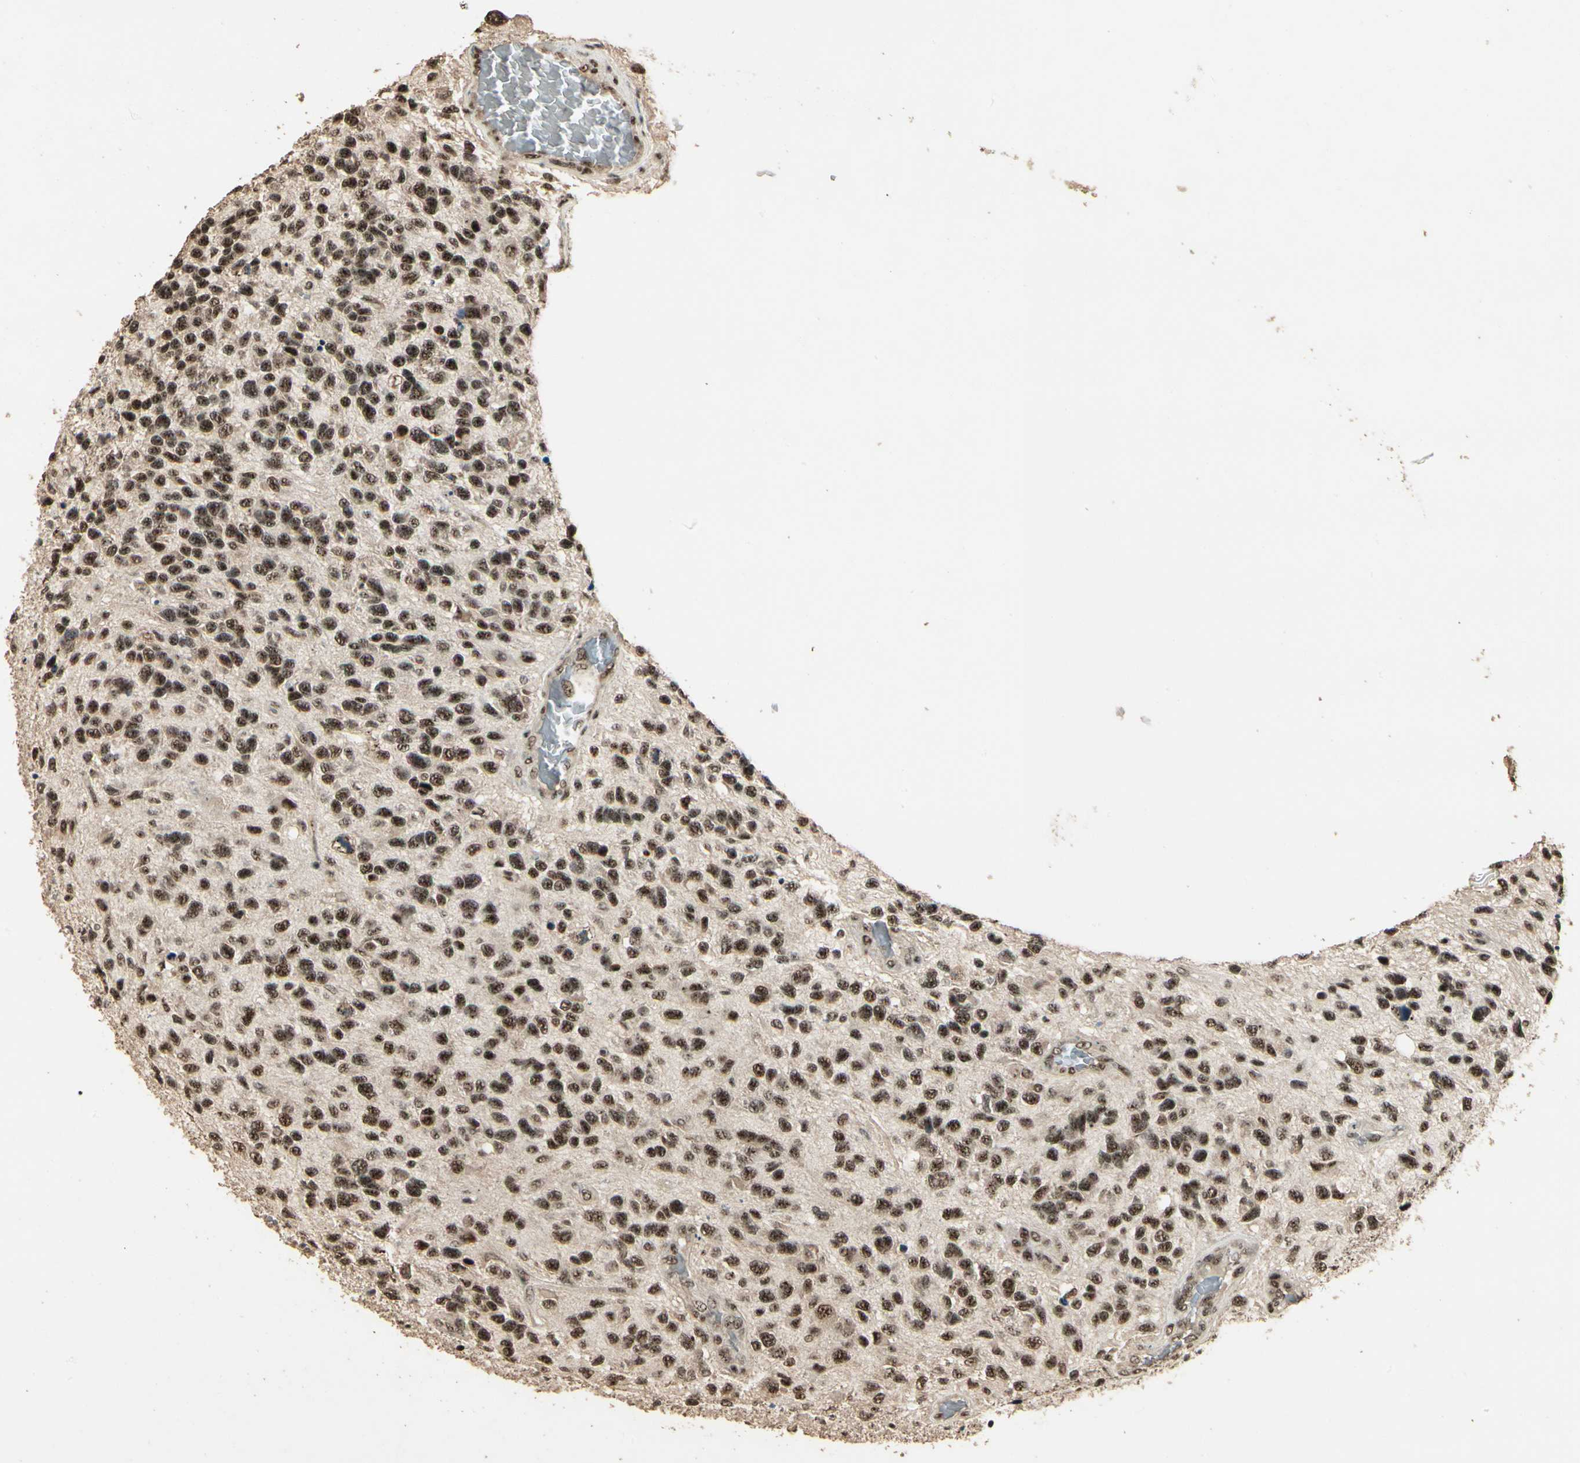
{"staining": {"intensity": "strong", "quantity": ">75%", "location": "nuclear"}, "tissue": "glioma", "cell_type": "Tumor cells", "image_type": "cancer", "snomed": [{"axis": "morphology", "description": "Glioma, malignant, High grade"}, {"axis": "topography", "description": "Brain"}], "caption": "An immunohistochemistry (IHC) micrograph of neoplastic tissue is shown. Protein staining in brown shows strong nuclear positivity in glioma within tumor cells.", "gene": "RBM25", "patient": {"sex": "female", "age": 58}}